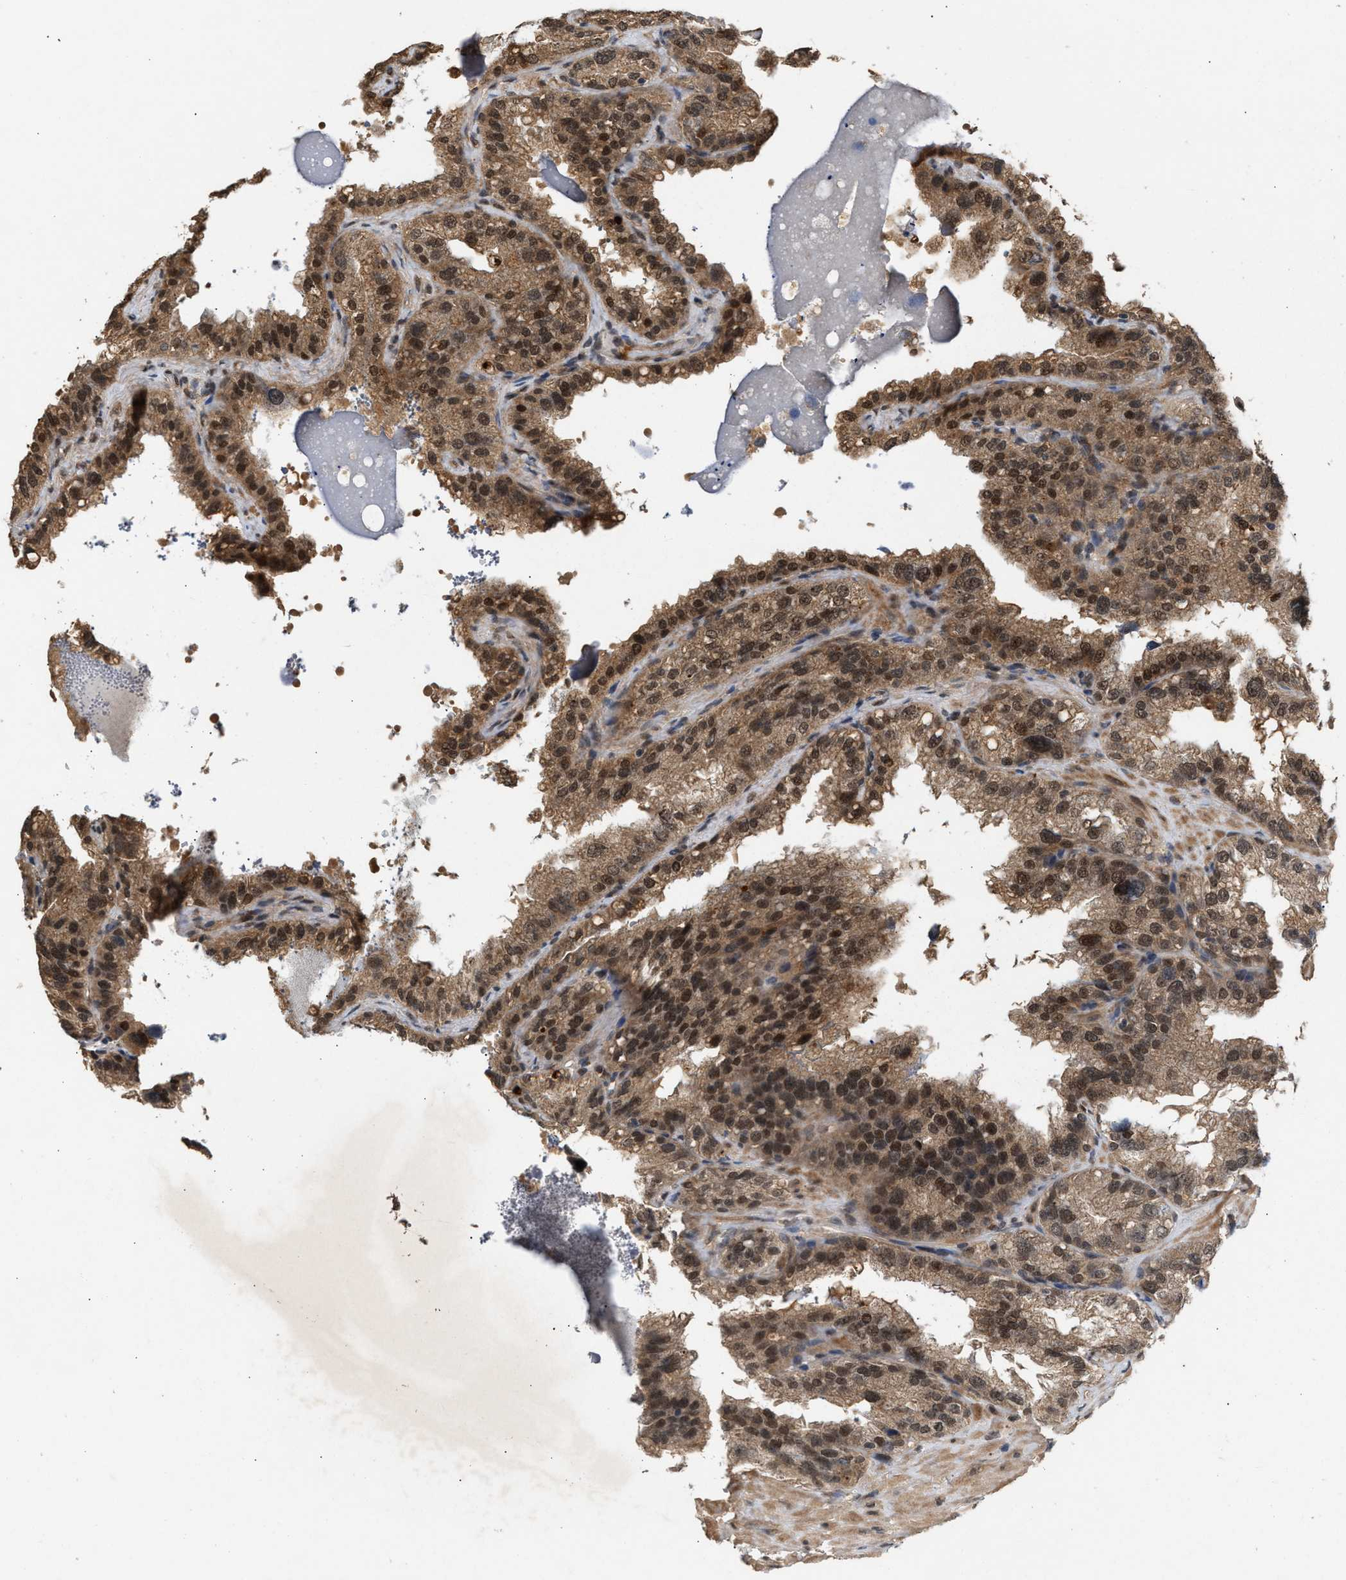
{"staining": {"intensity": "moderate", "quantity": ">75%", "location": "cytoplasmic/membranous,nuclear"}, "tissue": "seminal vesicle", "cell_type": "Glandular cells", "image_type": "normal", "snomed": [{"axis": "morphology", "description": "Normal tissue, NOS"}, {"axis": "topography", "description": "Seminal veicle"}], "caption": "DAB immunohistochemical staining of unremarkable human seminal vesicle reveals moderate cytoplasmic/membranous,nuclear protein staining in about >75% of glandular cells.", "gene": "RUSC2", "patient": {"sex": "male", "age": 68}}